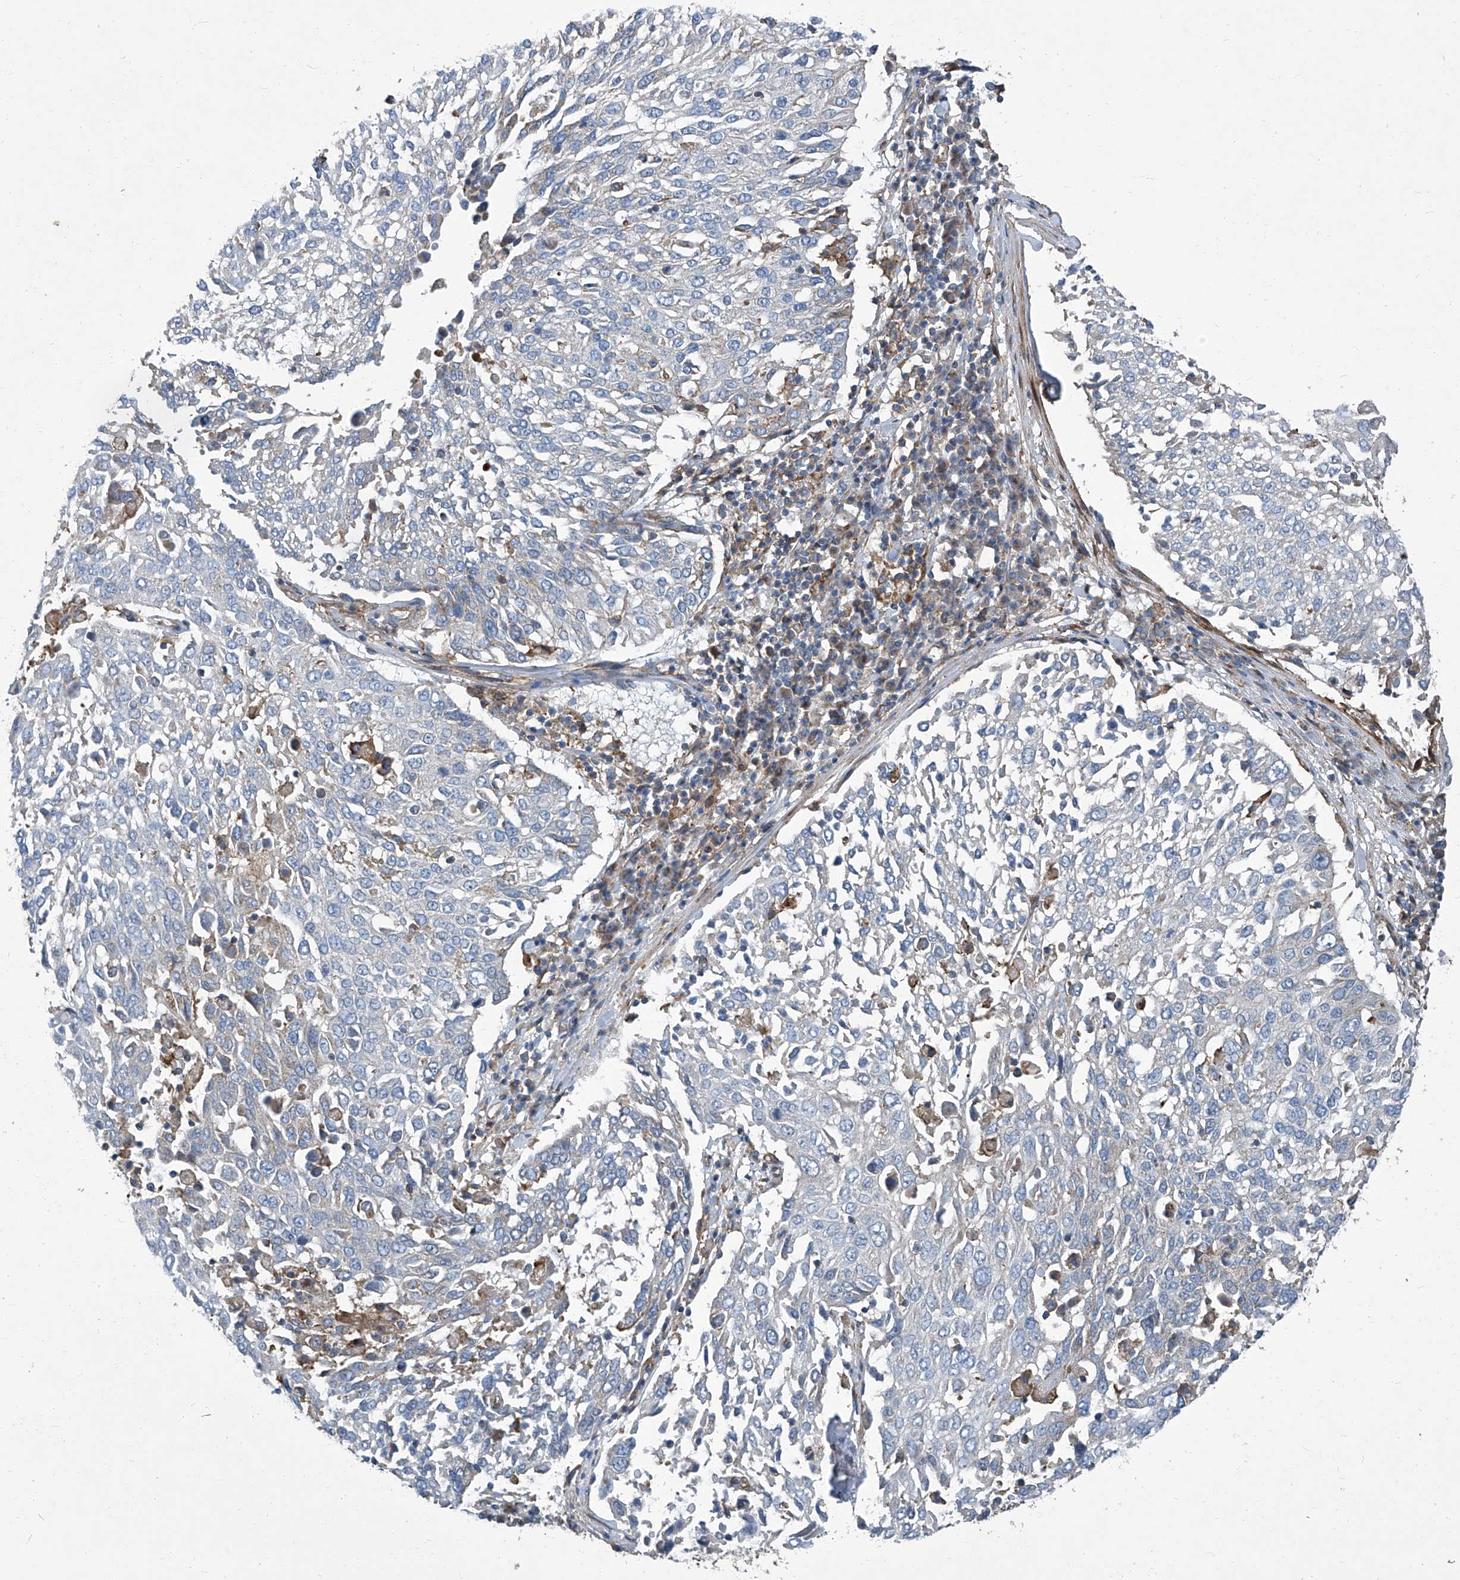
{"staining": {"intensity": "negative", "quantity": "none", "location": "none"}, "tissue": "lung cancer", "cell_type": "Tumor cells", "image_type": "cancer", "snomed": [{"axis": "morphology", "description": "Squamous cell carcinoma, NOS"}, {"axis": "topography", "description": "Lung"}], "caption": "This micrograph is of lung cancer (squamous cell carcinoma) stained with IHC to label a protein in brown with the nuclei are counter-stained blue. There is no staining in tumor cells.", "gene": "PIGH", "patient": {"sex": "male", "age": 65}}